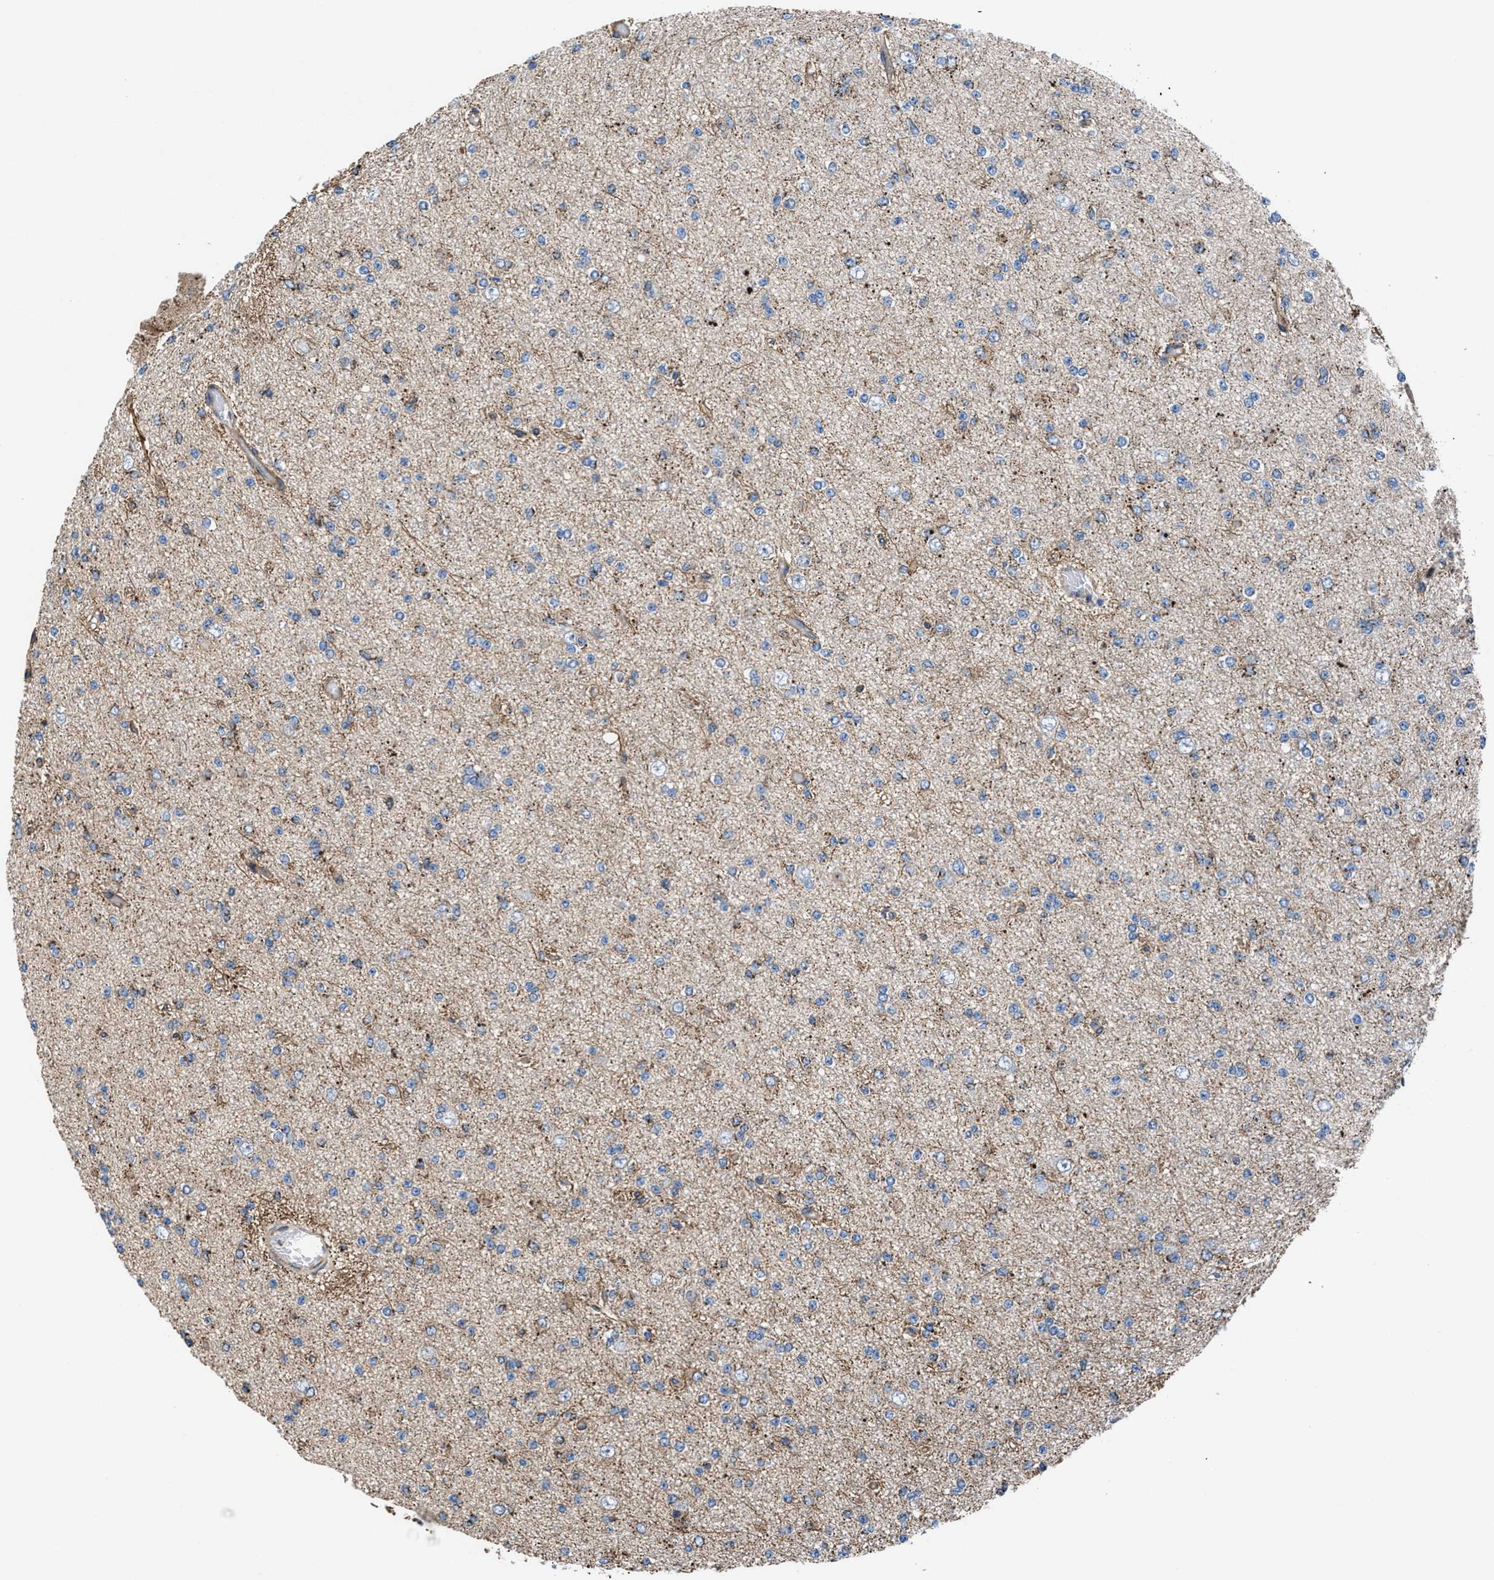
{"staining": {"intensity": "weak", "quantity": "<25%", "location": "cytoplasmic/membranous"}, "tissue": "glioma", "cell_type": "Tumor cells", "image_type": "cancer", "snomed": [{"axis": "morphology", "description": "Glioma, malignant, Low grade"}, {"axis": "topography", "description": "Brain"}], "caption": "Immunohistochemistry (IHC) histopathology image of neoplastic tissue: human malignant glioma (low-grade) stained with DAB (3,3'-diaminobenzidine) demonstrates no significant protein expression in tumor cells. (Stains: DAB immunohistochemistry with hematoxylin counter stain, Microscopy: brightfield microscopy at high magnification).", "gene": "PRR15L", "patient": {"sex": "female", "age": 22}}